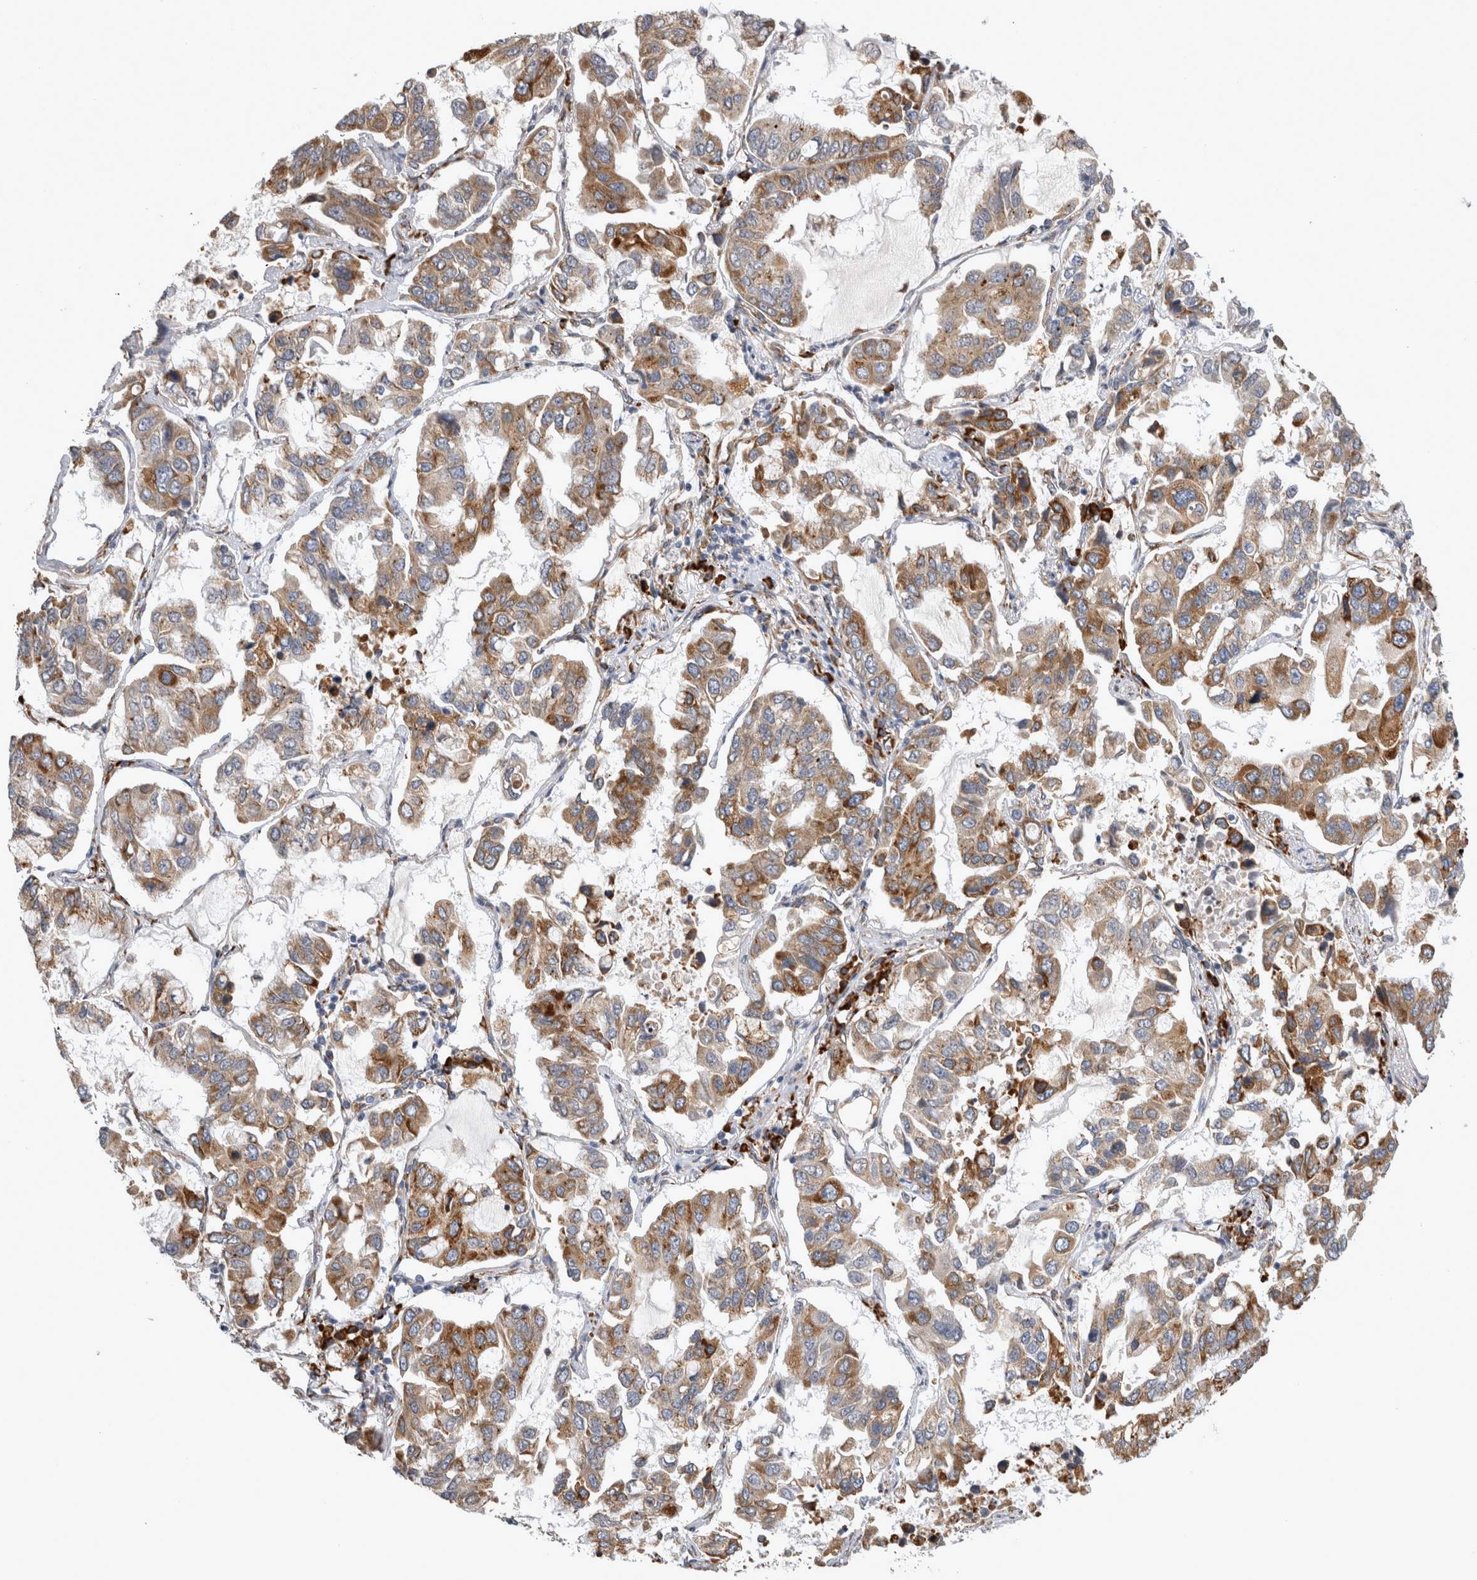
{"staining": {"intensity": "moderate", "quantity": ">75%", "location": "cytoplasmic/membranous"}, "tissue": "lung cancer", "cell_type": "Tumor cells", "image_type": "cancer", "snomed": [{"axis": "morphology", "description": "Adenocarcinoma, NOS"}, {"axis": "topography", "description": "Lung"}], "caption": "A medium amount of moderate cytoplasmic/membranous expression is appreciated in approximately >75% of tumor cells in lung cancer tissue.", "gene": "FHIP2B", "patient": {"sex": "male", "age": 64}}